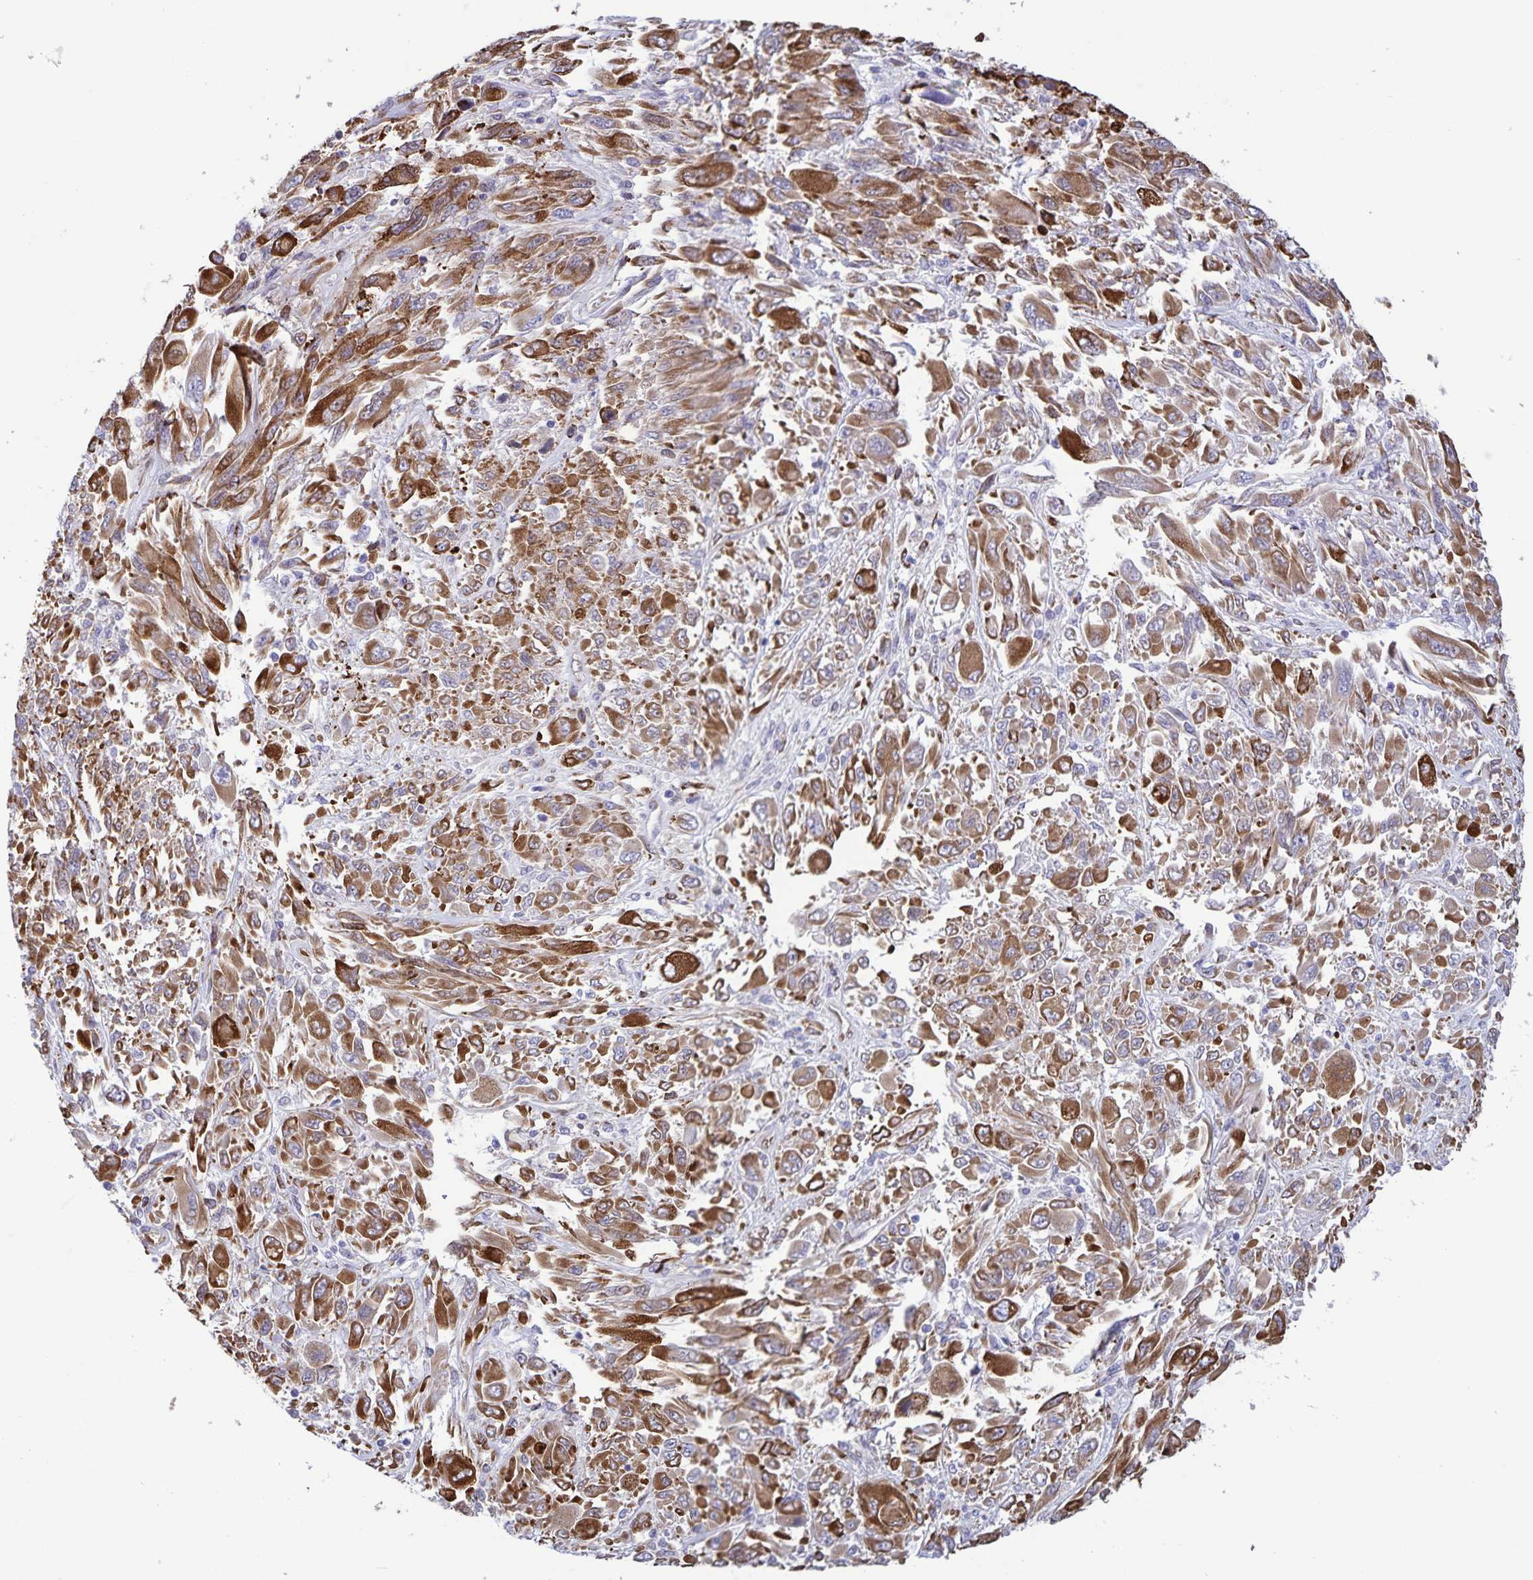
{"staining": {"intensity": "strong", "quantity": ">75%", "location": "cytoplasmic/membranous"}, "tissue": "melanoma", "cell_type": "Tumor cells", "image_type": "cancer", "snomed": [{"axis": "morphology", "description": "Malignant melanoma, NOS"}, {"axis": "topography", "description": "Skin"}], "caption": "The immunohistochemical stain shows strong cytoplasmic/membranous expression in tumor cells of melanoma tissue.", "gene": "RCN1", "patient": {"sex": "female", "age": 91}}